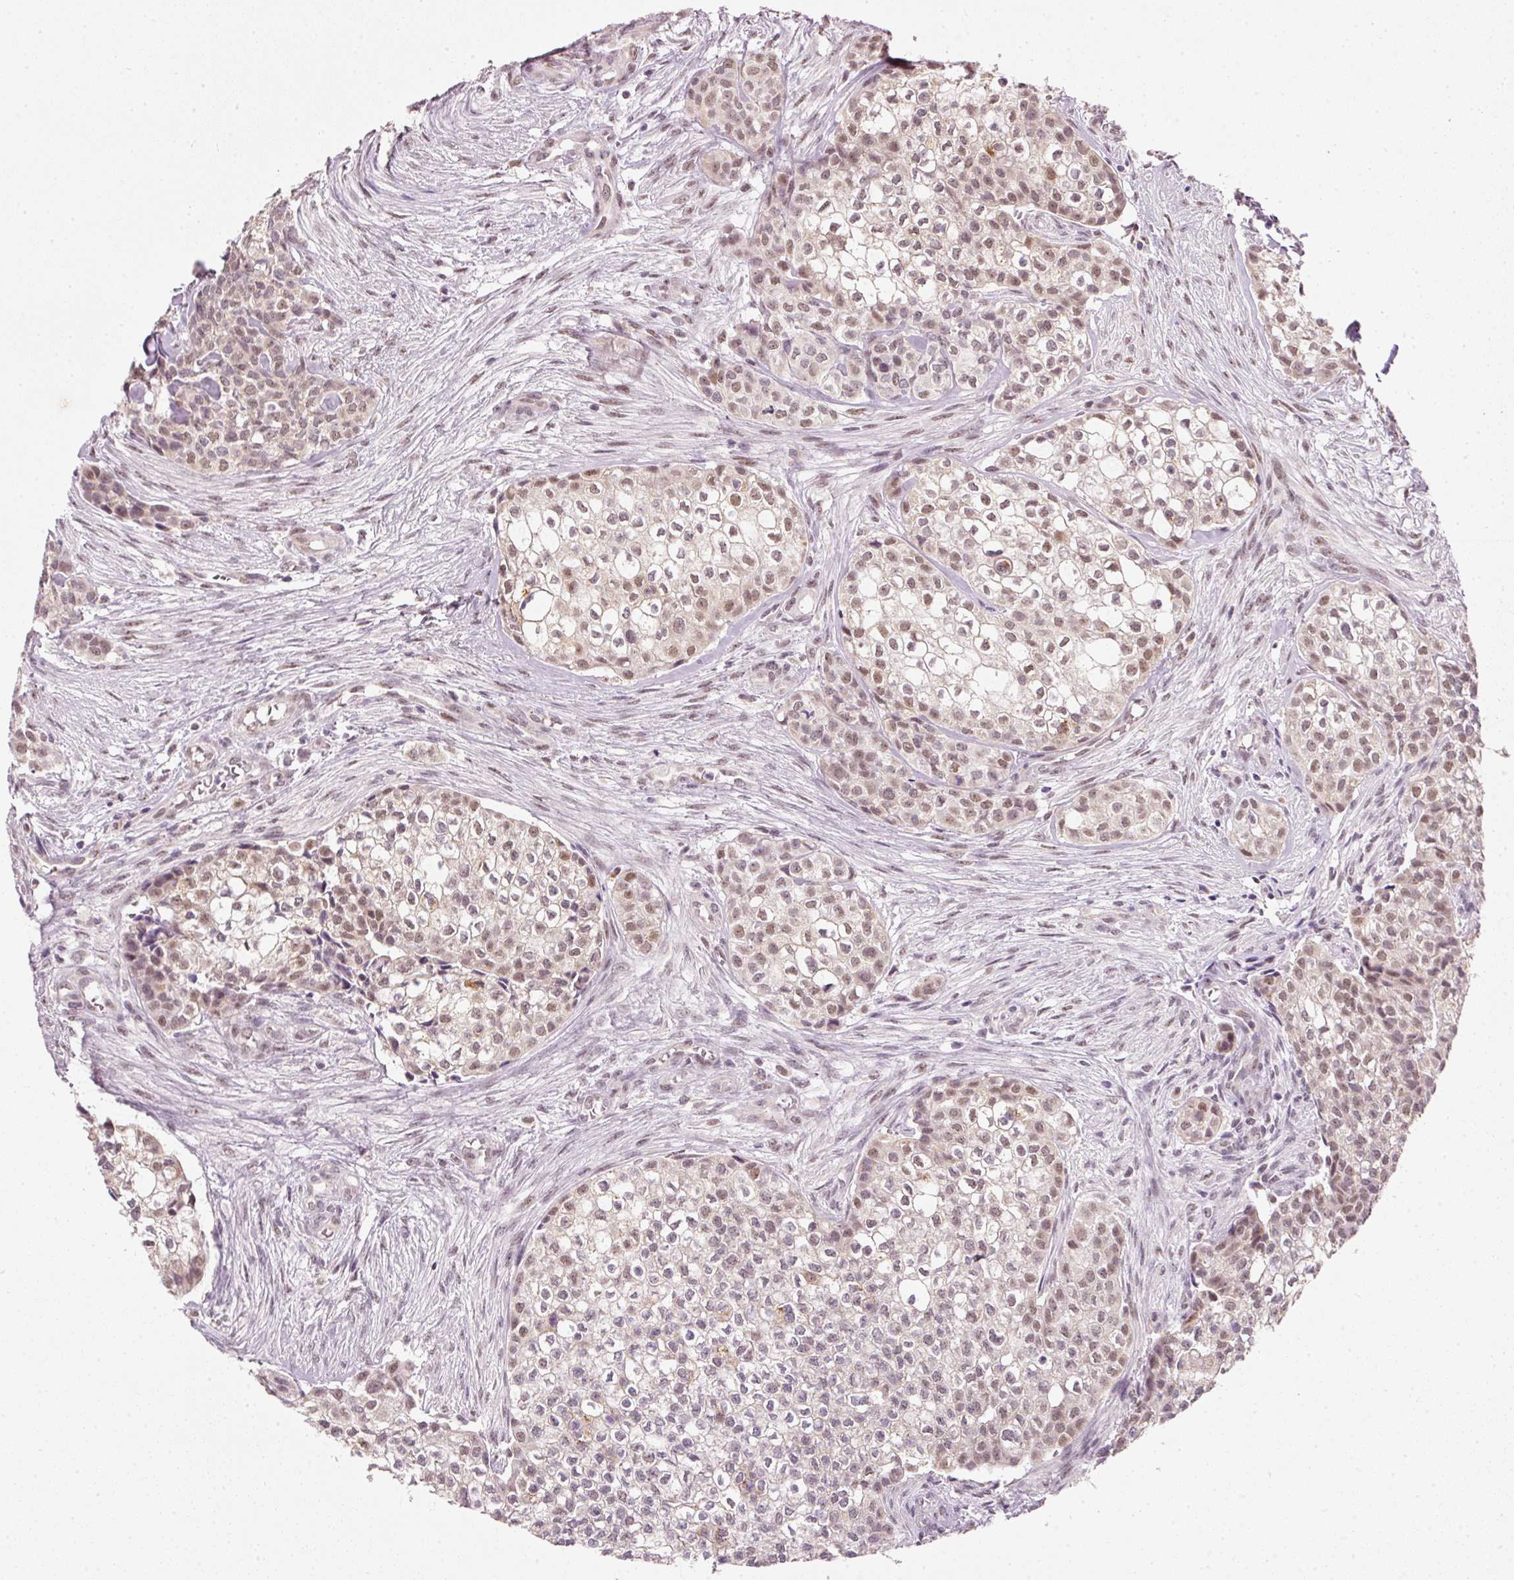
{"staining": {"intensity": "moderate", "quantity": "25%-75%", "location": "nuclear"}, "tissue": "head and neck cancer", "cell_type": "Tumor cells", "image_type": "cancer", "snomed": [{"axis": "morphology", "description": "Adenocarcinoma, NOS"}, {"axis": "topography", "description": "Head-Neck"}], "caption": "Head and neck cancer (adenocarcinoma) was stained to show a protein in brown. There is medium levels of moderate nuclear expression in approximately 25%-75% of tumor cells.", "gene": "FSTL3", "patient": {"sex": "male", "age": 81}}